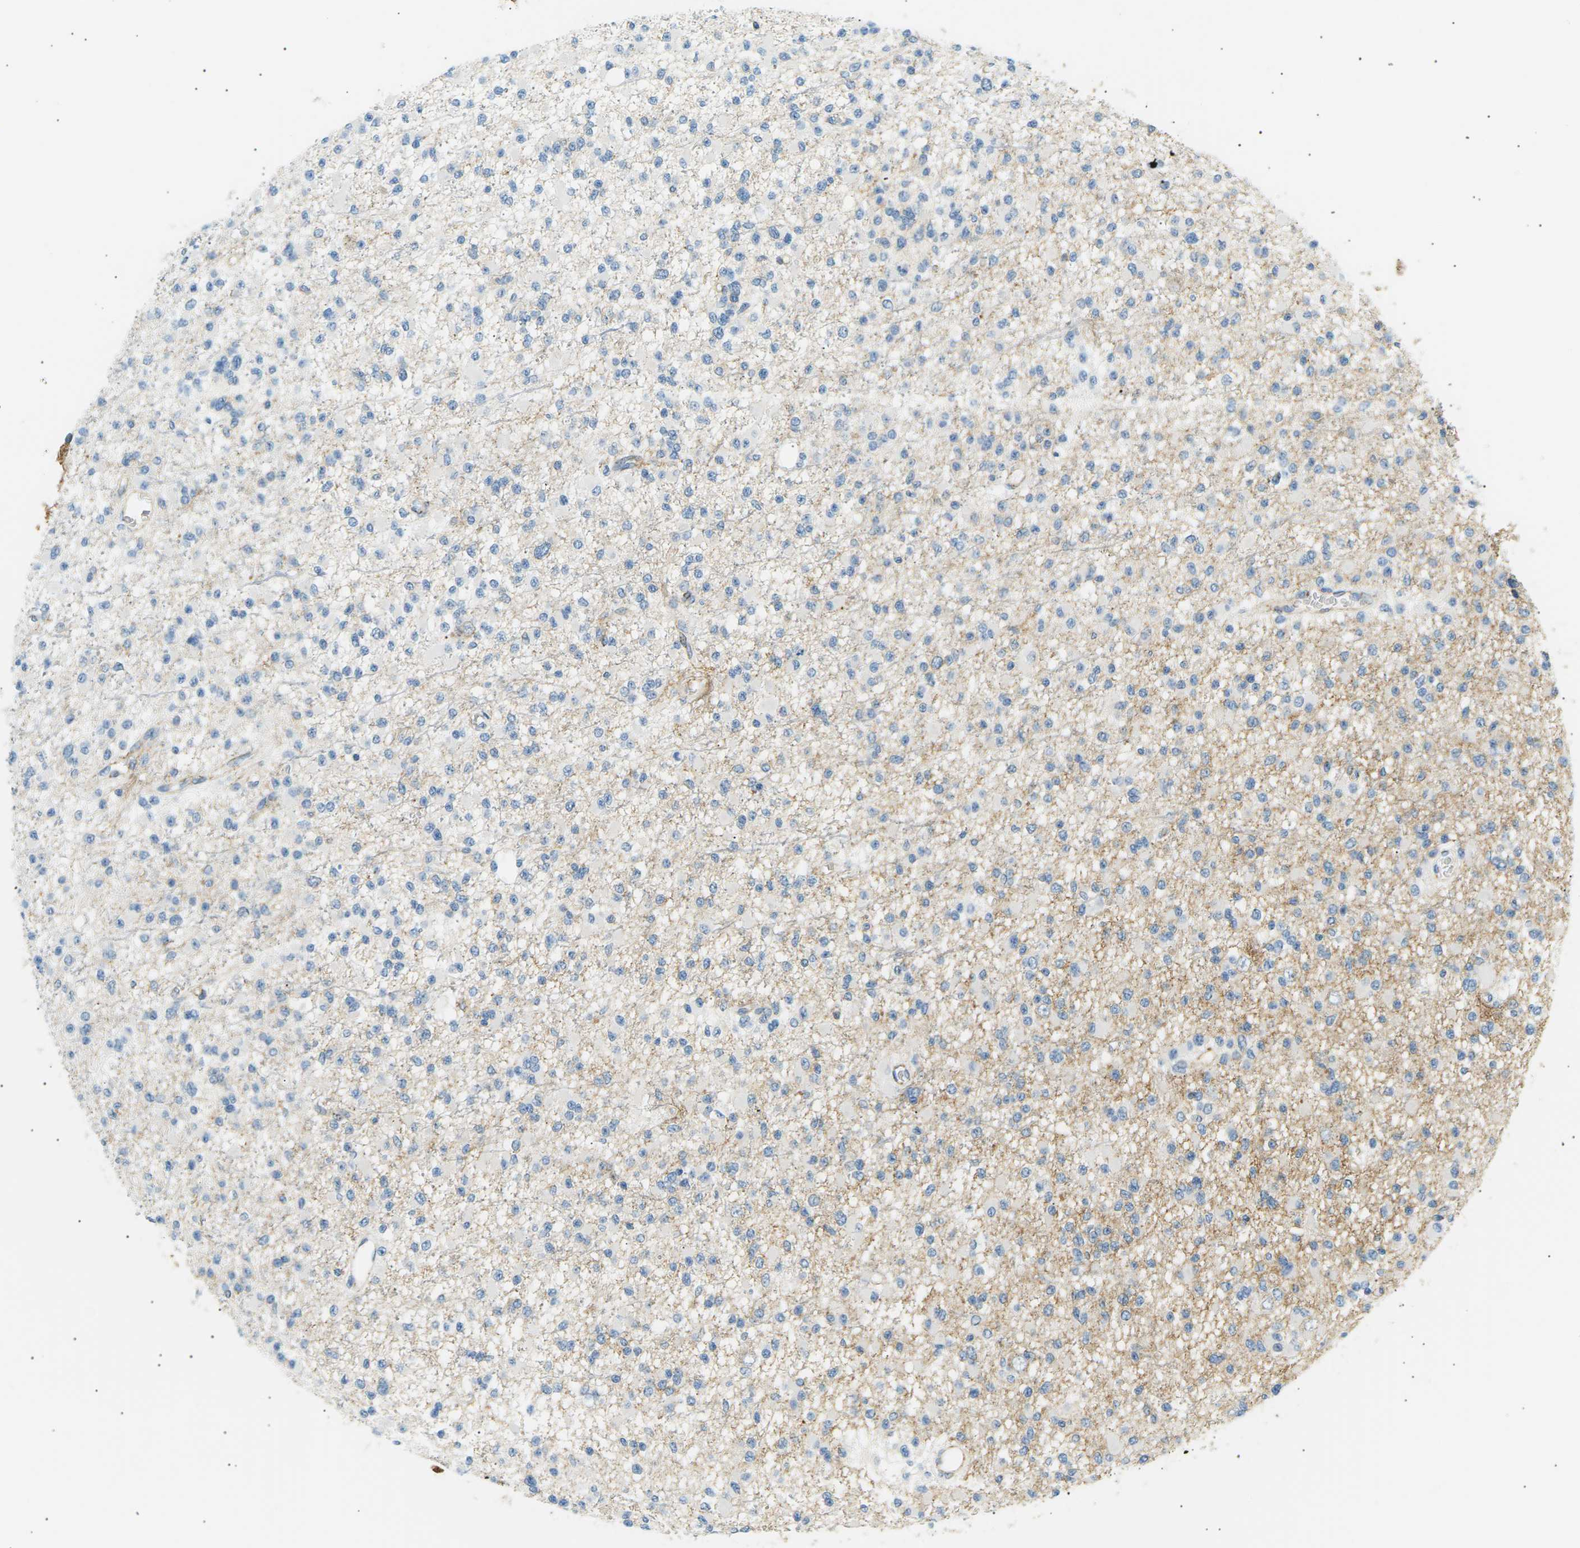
{"staining": {"intensity": "weak", "quantity": "<25%", "location": "cytoplasmic/membranous"}, "tissue": "glioma", "cell_type": "Tumor cells", "image_type": "cancer", "snomed": [{"axis": "morphology", "description": "Glioma, malignant, Low grade"}, {"axis": "topography", "description": "Brain"}], "caption": "IHC micrograph of neoplastic tissue: glioma stained with DAB displays no significant protein expression in tumor cells.", "gene": "SEPTIN5", "patient": {"sex": "female", "age": 22}}